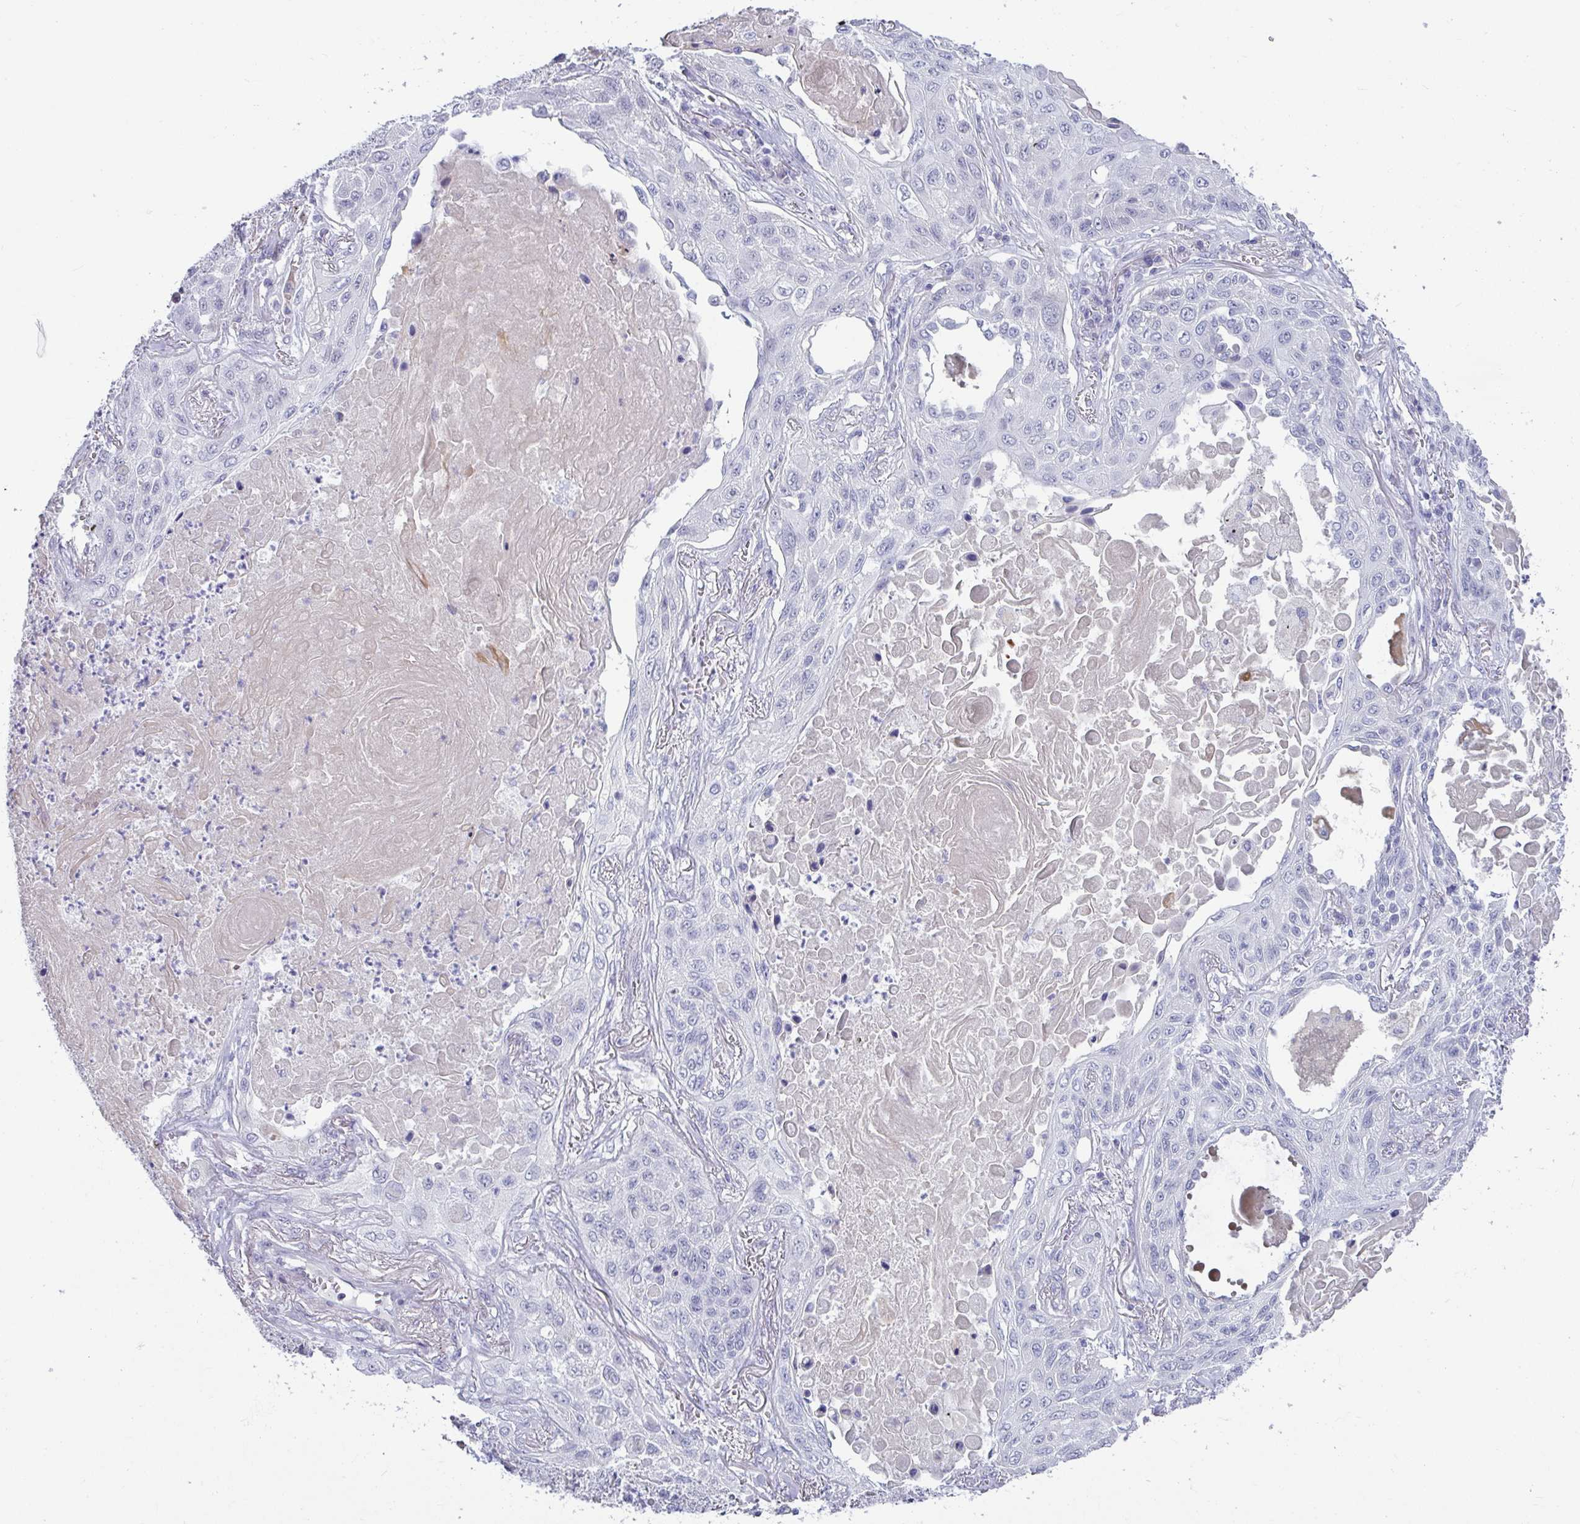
{"staining": {"intensity": "negative", "quantity": "none", "location": "none"}, "tissue": "lung cancer", "cell_type": "Tumor cells", "image_type": "cancer", "snomed": [{"axis": "morphology", "description": "Squamous cell carcinoma, NOS"}, {"axis": "topography", "description": "Lung"}], "caption": "Immunohistochemical staining of human lung squamous cell carcinoma displays no significant staining in tumor cells.", "gene": "NPY", "patient": {"sex": "male", "age": 75}}